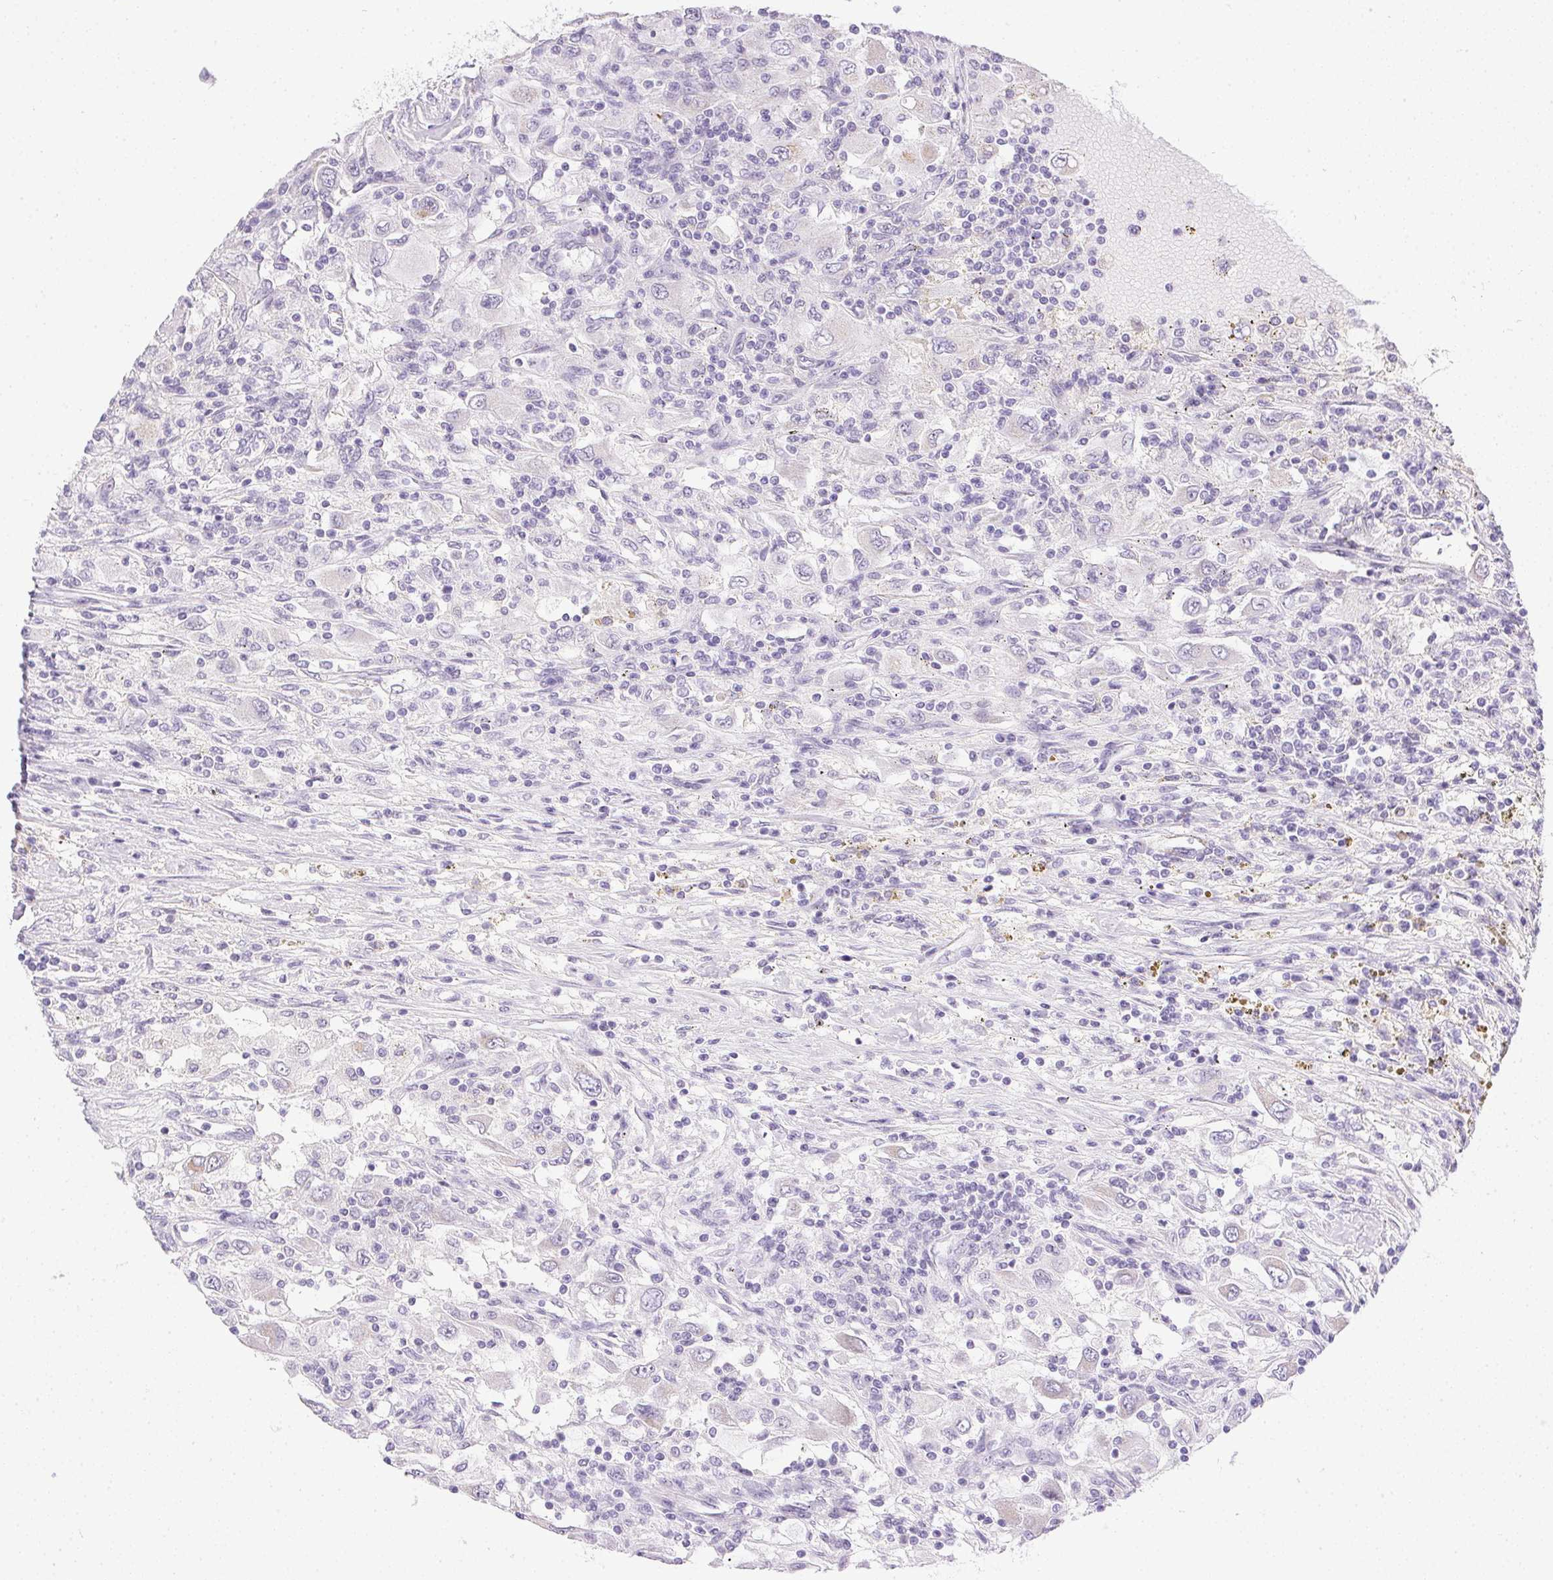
{"staining": {"intensity": "negative", "quantity": "none", "location": "none"}, "tissue": "renal cancer", "cell_type": "Tumor cells", "image_type": "cancer", "snomed": [{"axis": "morphology", "description": "Adenocarcinoma, NOS"}, {"axis": "topography", "description": "Kidney"}], "caption": "Renal cancer (adenocarcinoma) was stained to show a protein in brown. There is no significant positivity in tumor cells. The staining was performed using DAB (3,3'-diaminobenzidine) to visualize the protein expression in brown, while the nuclei were stained in blue with hematoxylin (Magnification: 20x).", "gene": "PRL", "patient": {"sex": "female", "age": 67}}